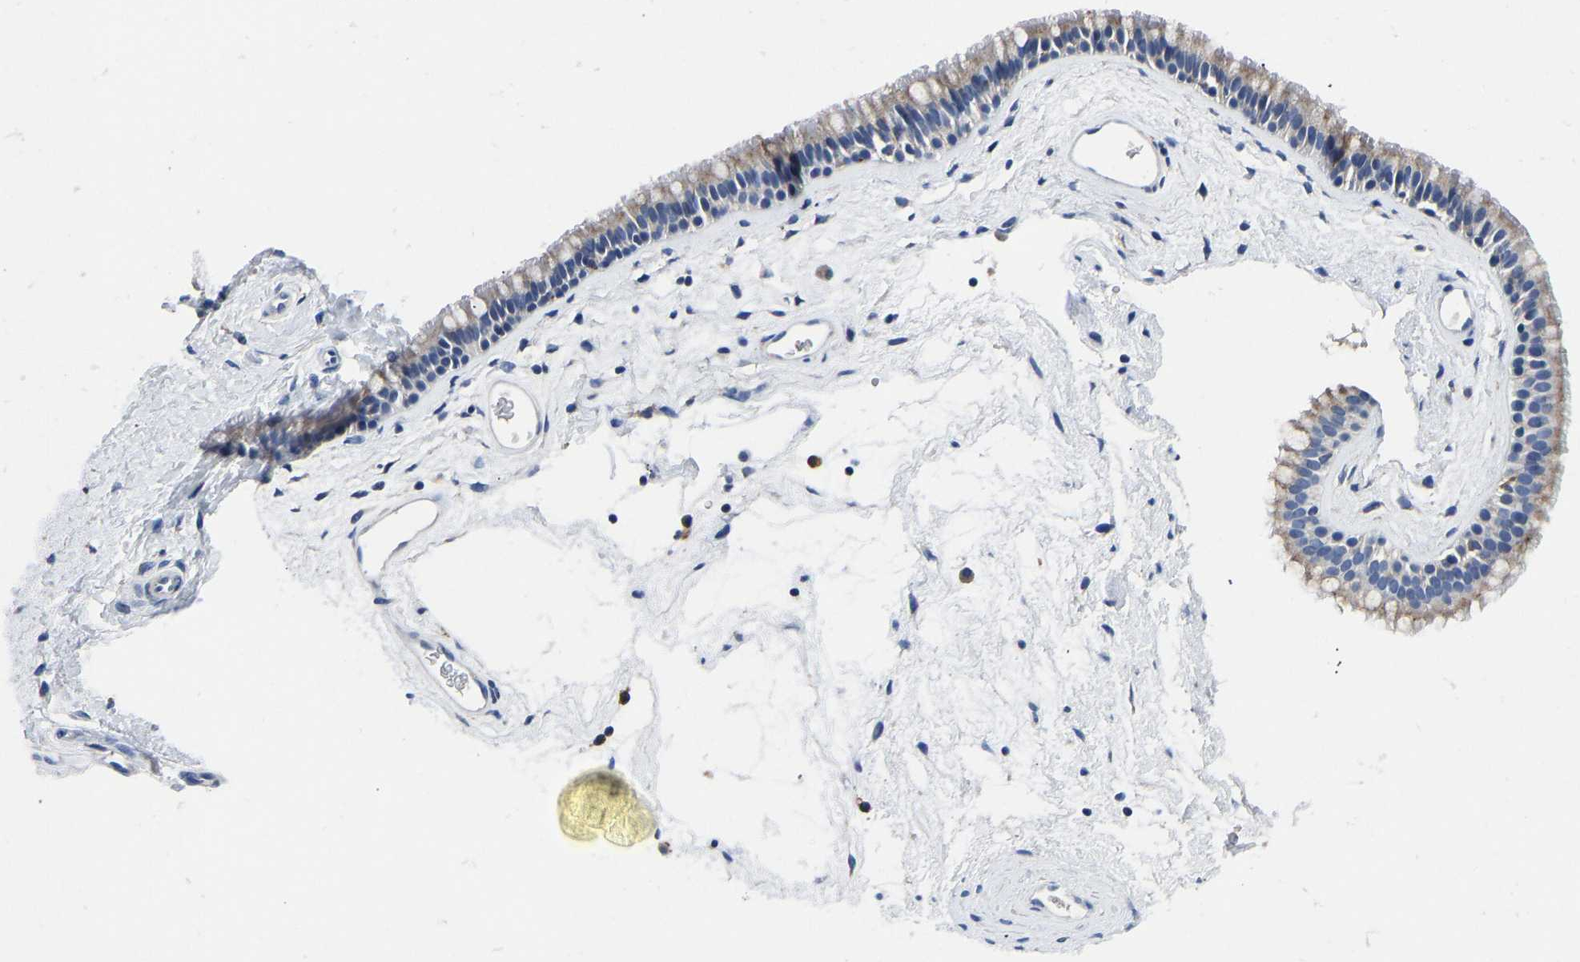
{"staining": {"intensity": "moderate", "quantity": "25%-75%", "location": "cytoplasmic/membranous"}, "tissue": "nasopharynx", "cell_type": "Respiratory epithelial cells", "image_type": "normal", "snomed": [{"axis": "morphology", "description": "Normal tissue, NOS"}, {"axis": "morphology", "description": "Inflammation, NOS"}, {"axis": "topography", "description": "Nasopharynx"}], "caption": "Protein staining displays moderate cytoplasmic/membranous expression in about 25%-75% of respiratory epithelial cells in normal nasopharynx. Using DAB (brown) and hematoxylin (blue) stains, captured at high magnification using brightfield microscopy.", "gene": "ATP6V1E1", "patient": {"sex": "male", "age": 48}}